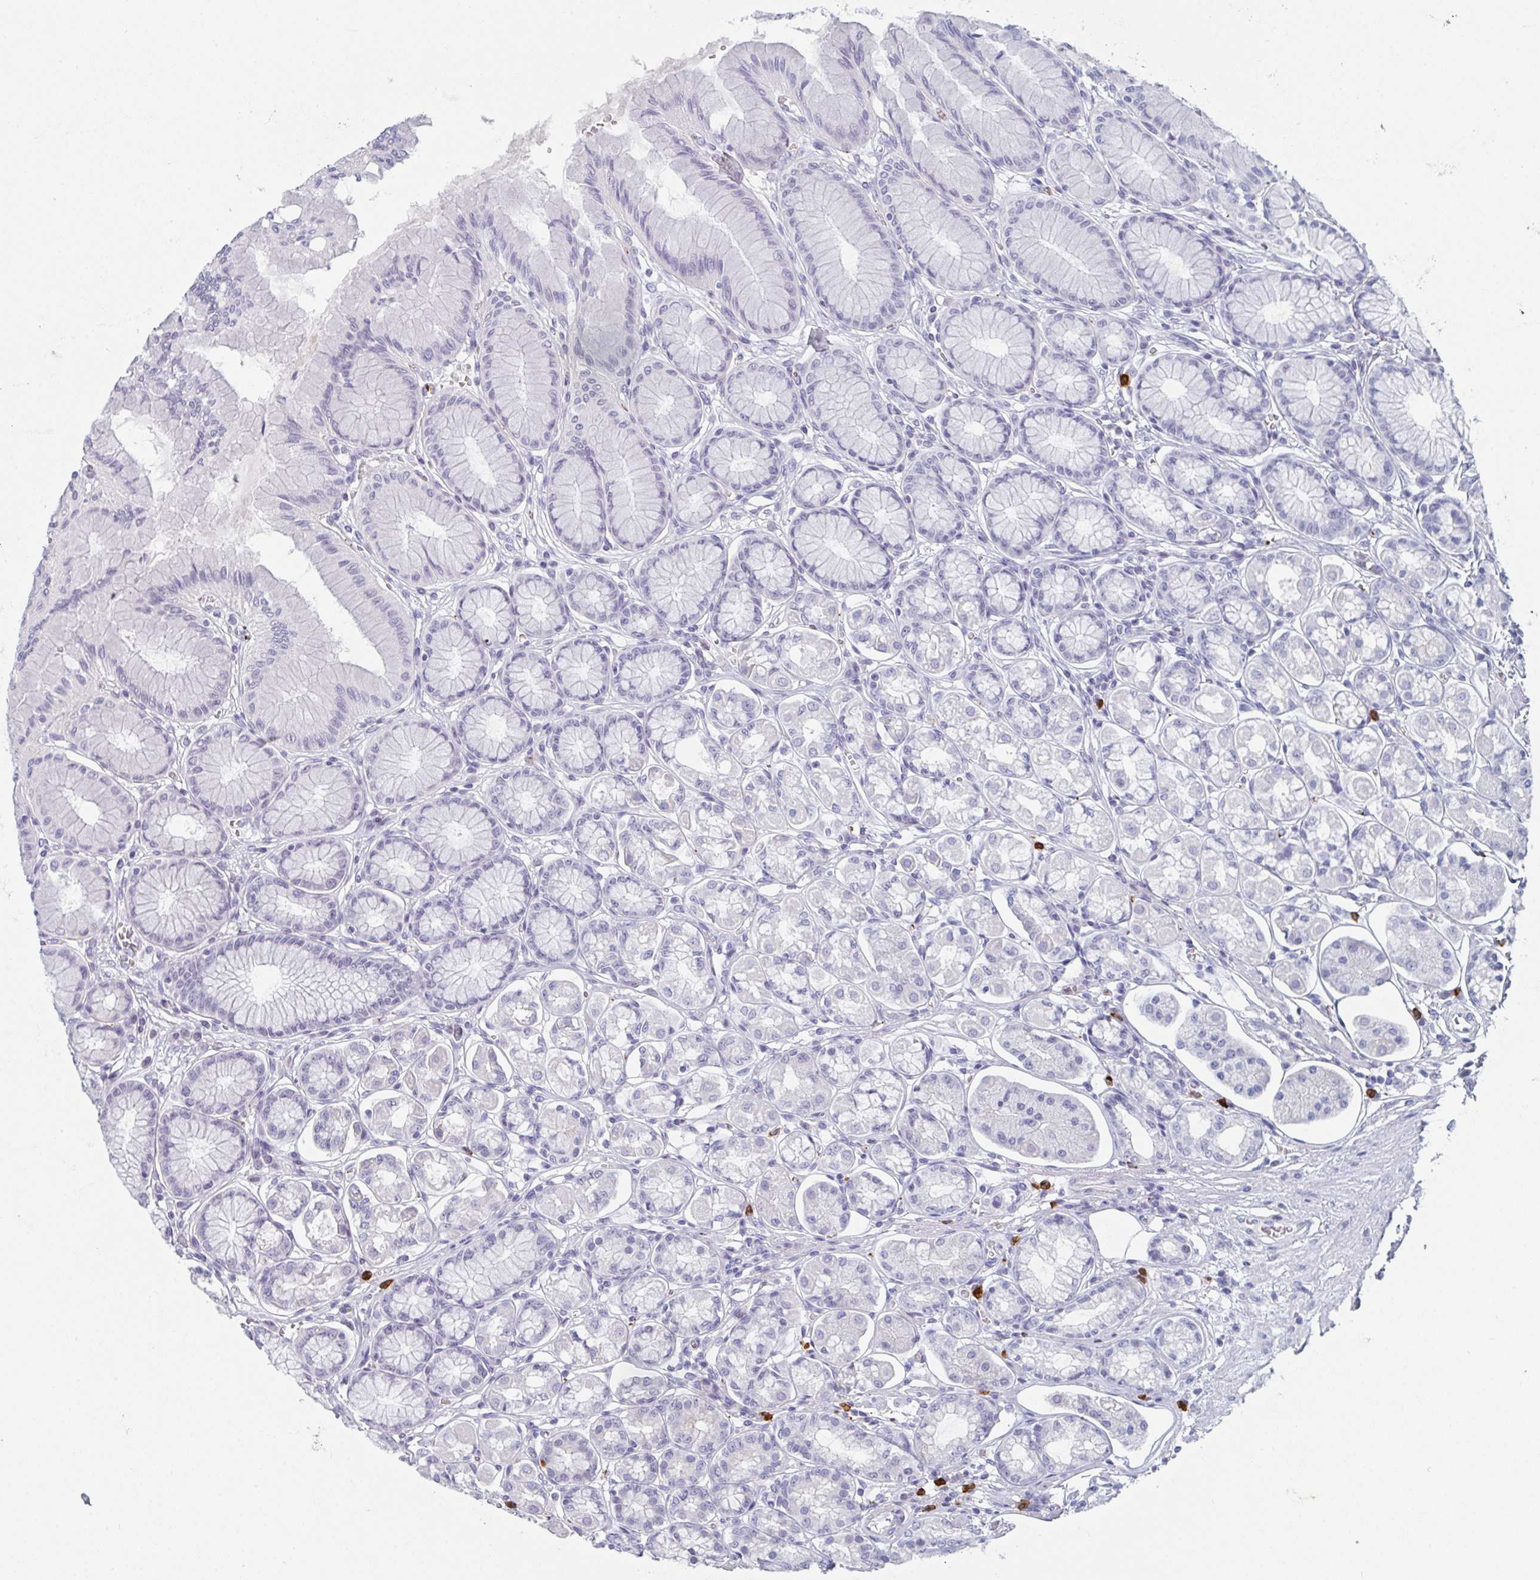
{"staining": {"intensity": "negative", "quantity": "none", "location": "none"}, "tissue": "stomach", "cell_type": "Glandular cells", "image_type": "normal", "snomed": [{"axis": "morphology", "description": "Normal tissue, NOS"}, {"axis": "topography", "description": "Stomach"}, {"axis": "topography", "description": "Stomach, lower"}], "caption": "High power microscopy micrograph of an immunohistochemistry histopathology image of benign stomach, revealing no significant expression in glandular cells. (IHC, brightfield microscopy, high magnification).", "gene": "RUBCN", "patient": {"sex": "male", "age": 76}}